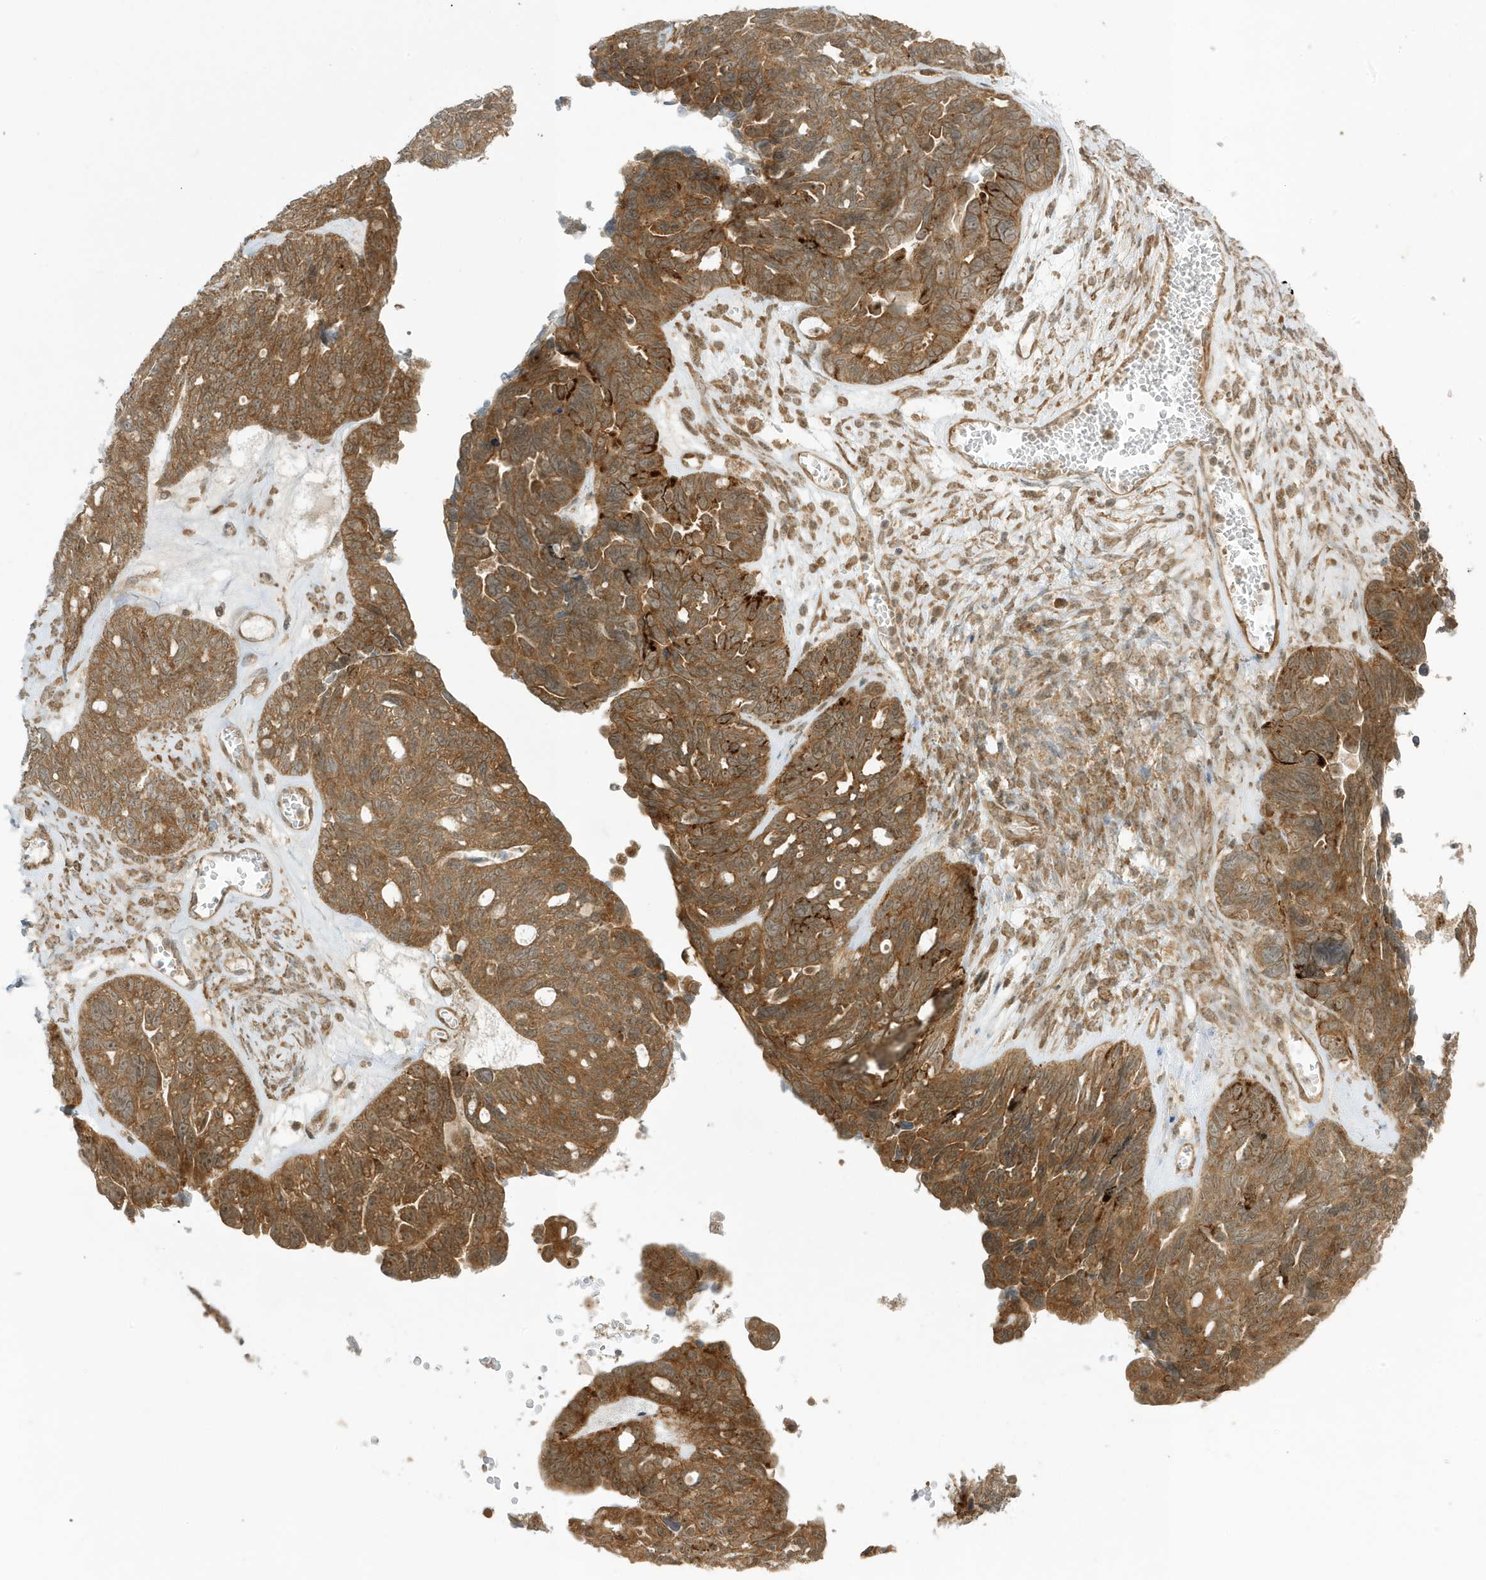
{"staining": {"intensity": "moderate", "quantity": ">75%", "location": "cytoplasmic/membranous"}, "tissue": "ovarian cancer", "cell_type": "Tumor cells", "image_type": "cancer", "snomed": [{"axis": "morphology", "description": "Cystadenocarcinoma, serous, NOS"}, {"axis": "topography", "description": "Ovary"}], "caption": "This image reveals immunohistochemistry staining of ovarian cancer (serous cystadenocarcinoma), with medium moderate cytoplasmic/membranous expression in approximately >75% of tumor cells.", "gene": "DHX36", "patient": {"sex": "female", "age": 79}}